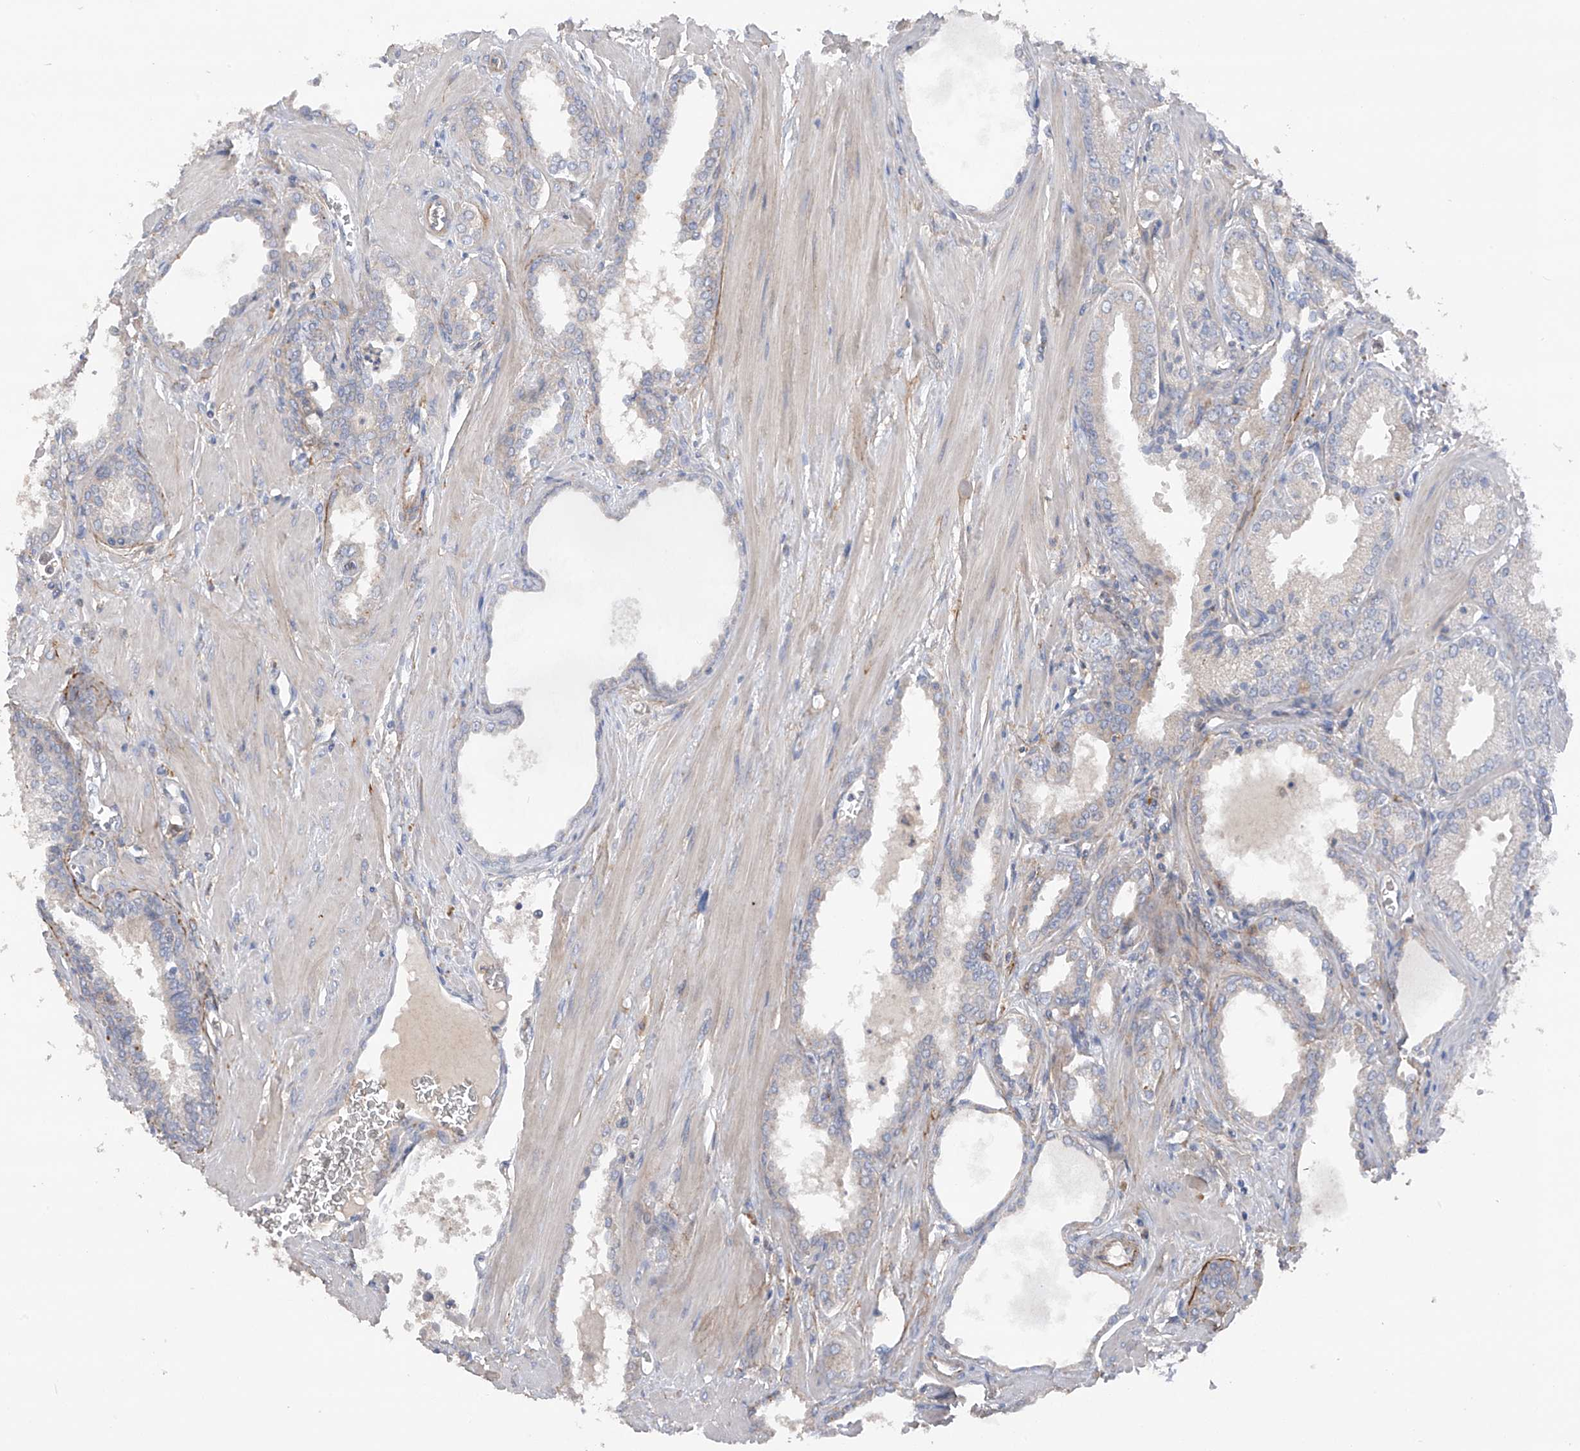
{"staining": {"intensity": "negative", "quantity": "none", "location": "none"}, "tissue": "prostate cancer", "cell_type": "Tumor cells", "image_type": "cancer", "snomed": [{"axis": "morphology", "description": "Adenocarcinoma, Low grade"}, {"axis": "topography", "description": "Prostate"}], "caption": "Tumor cells are negative for brown protein staining in low-grade adenocarcinoma (prostate).", "gene": "GALNTL6", "patient": {"sex": "male", "age": 67}}